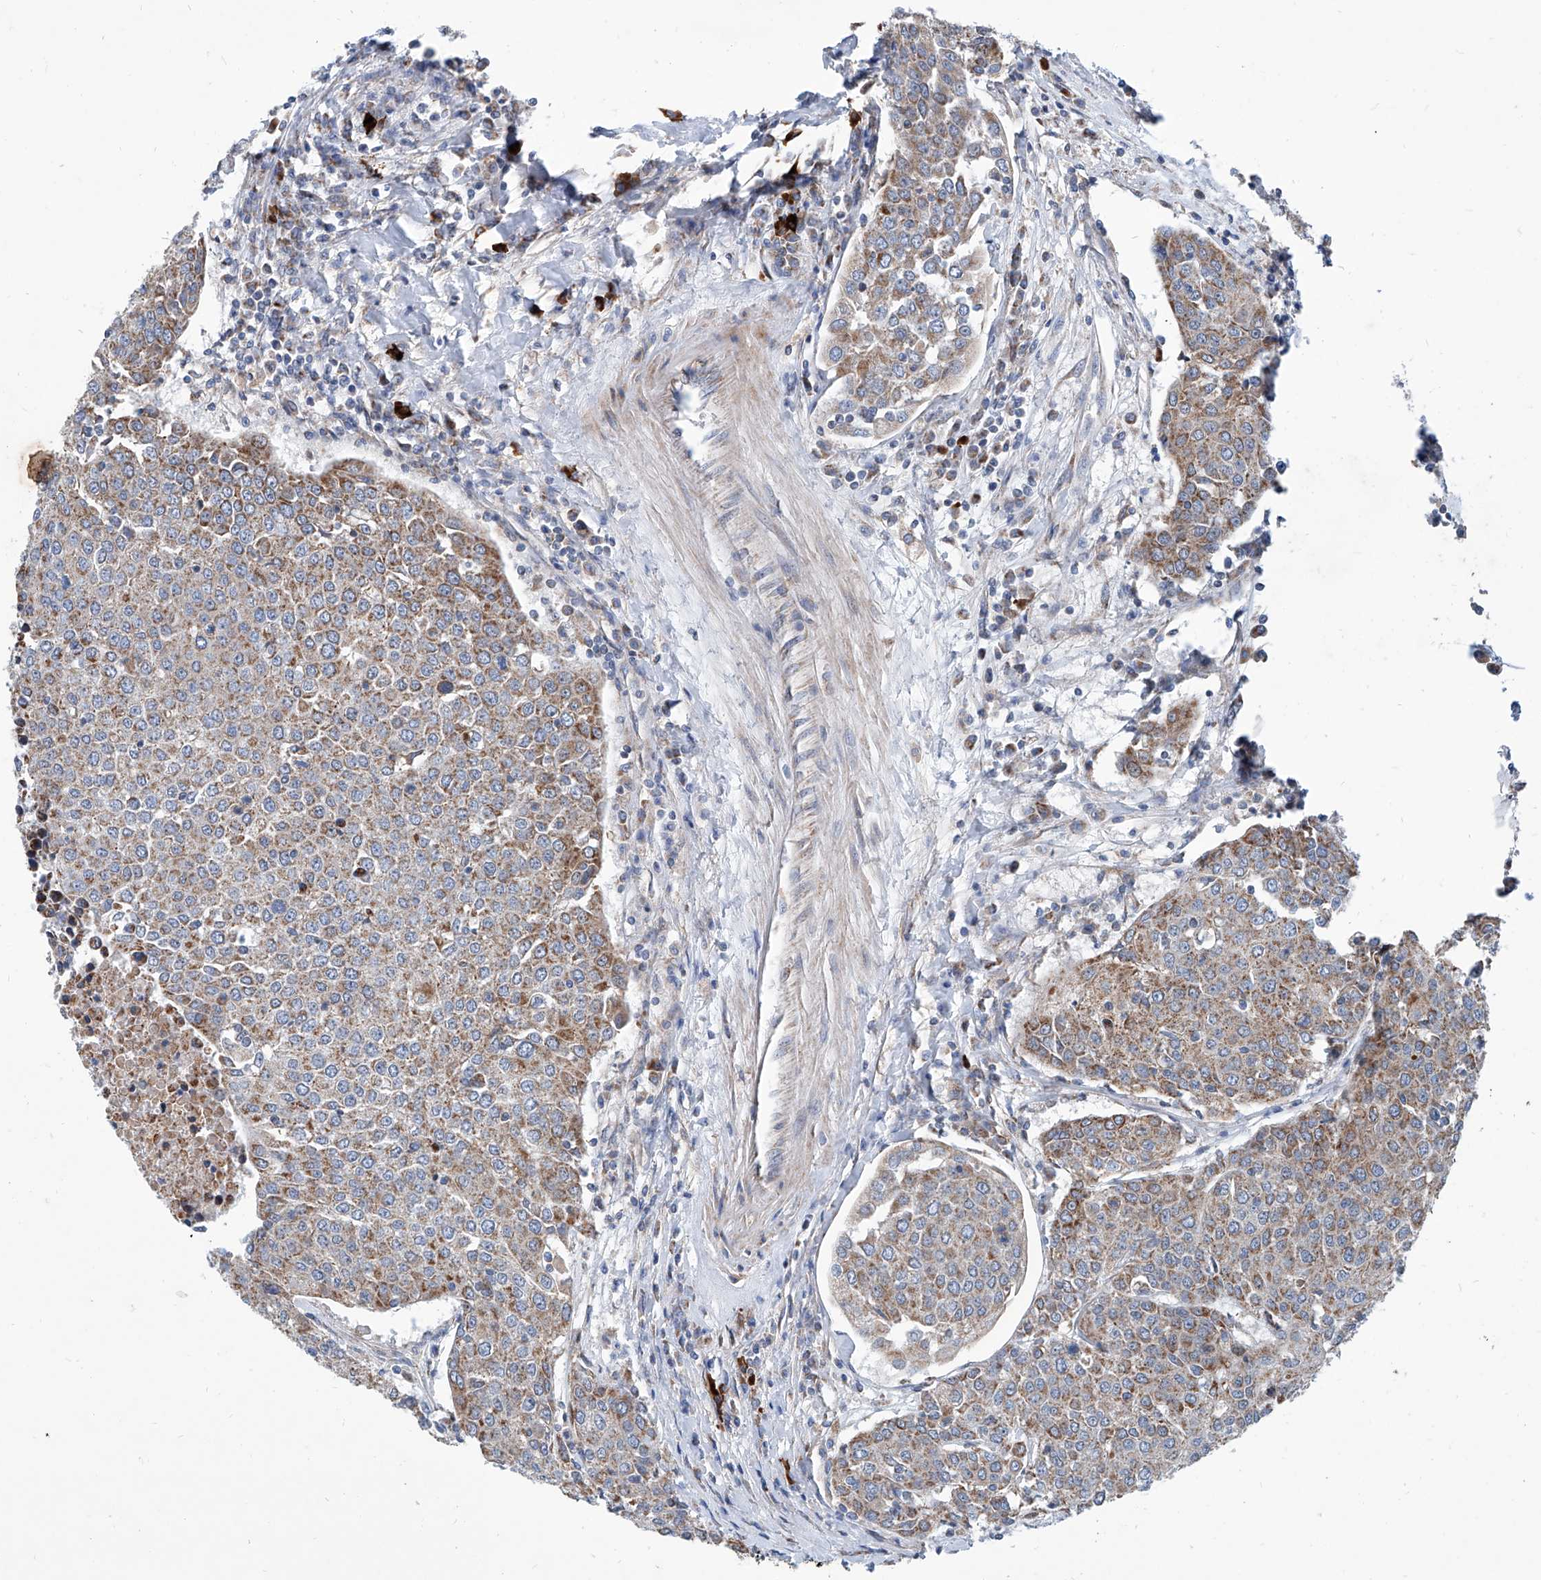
{"staining": {"intensity": "strong", "quantity": "25%-75%", "location": "cytoplasmic/membranous"}, "tissue": "urothelial cancer", "cell_type": "Tumor cells", "image_type": "cancer", "snomed": [{"axis": "morphology", "description": "Urothelial carcinoma, High grade"}, {"axis": "topography", "description": "Urinary bladder"}], "caption": "Urothelial cancer stained for a protein exhibits strong cytoplasmic/membranous positivity in tumor cells.", "gene": "USP48", "patient": {"sex": "female", "age": 85}}